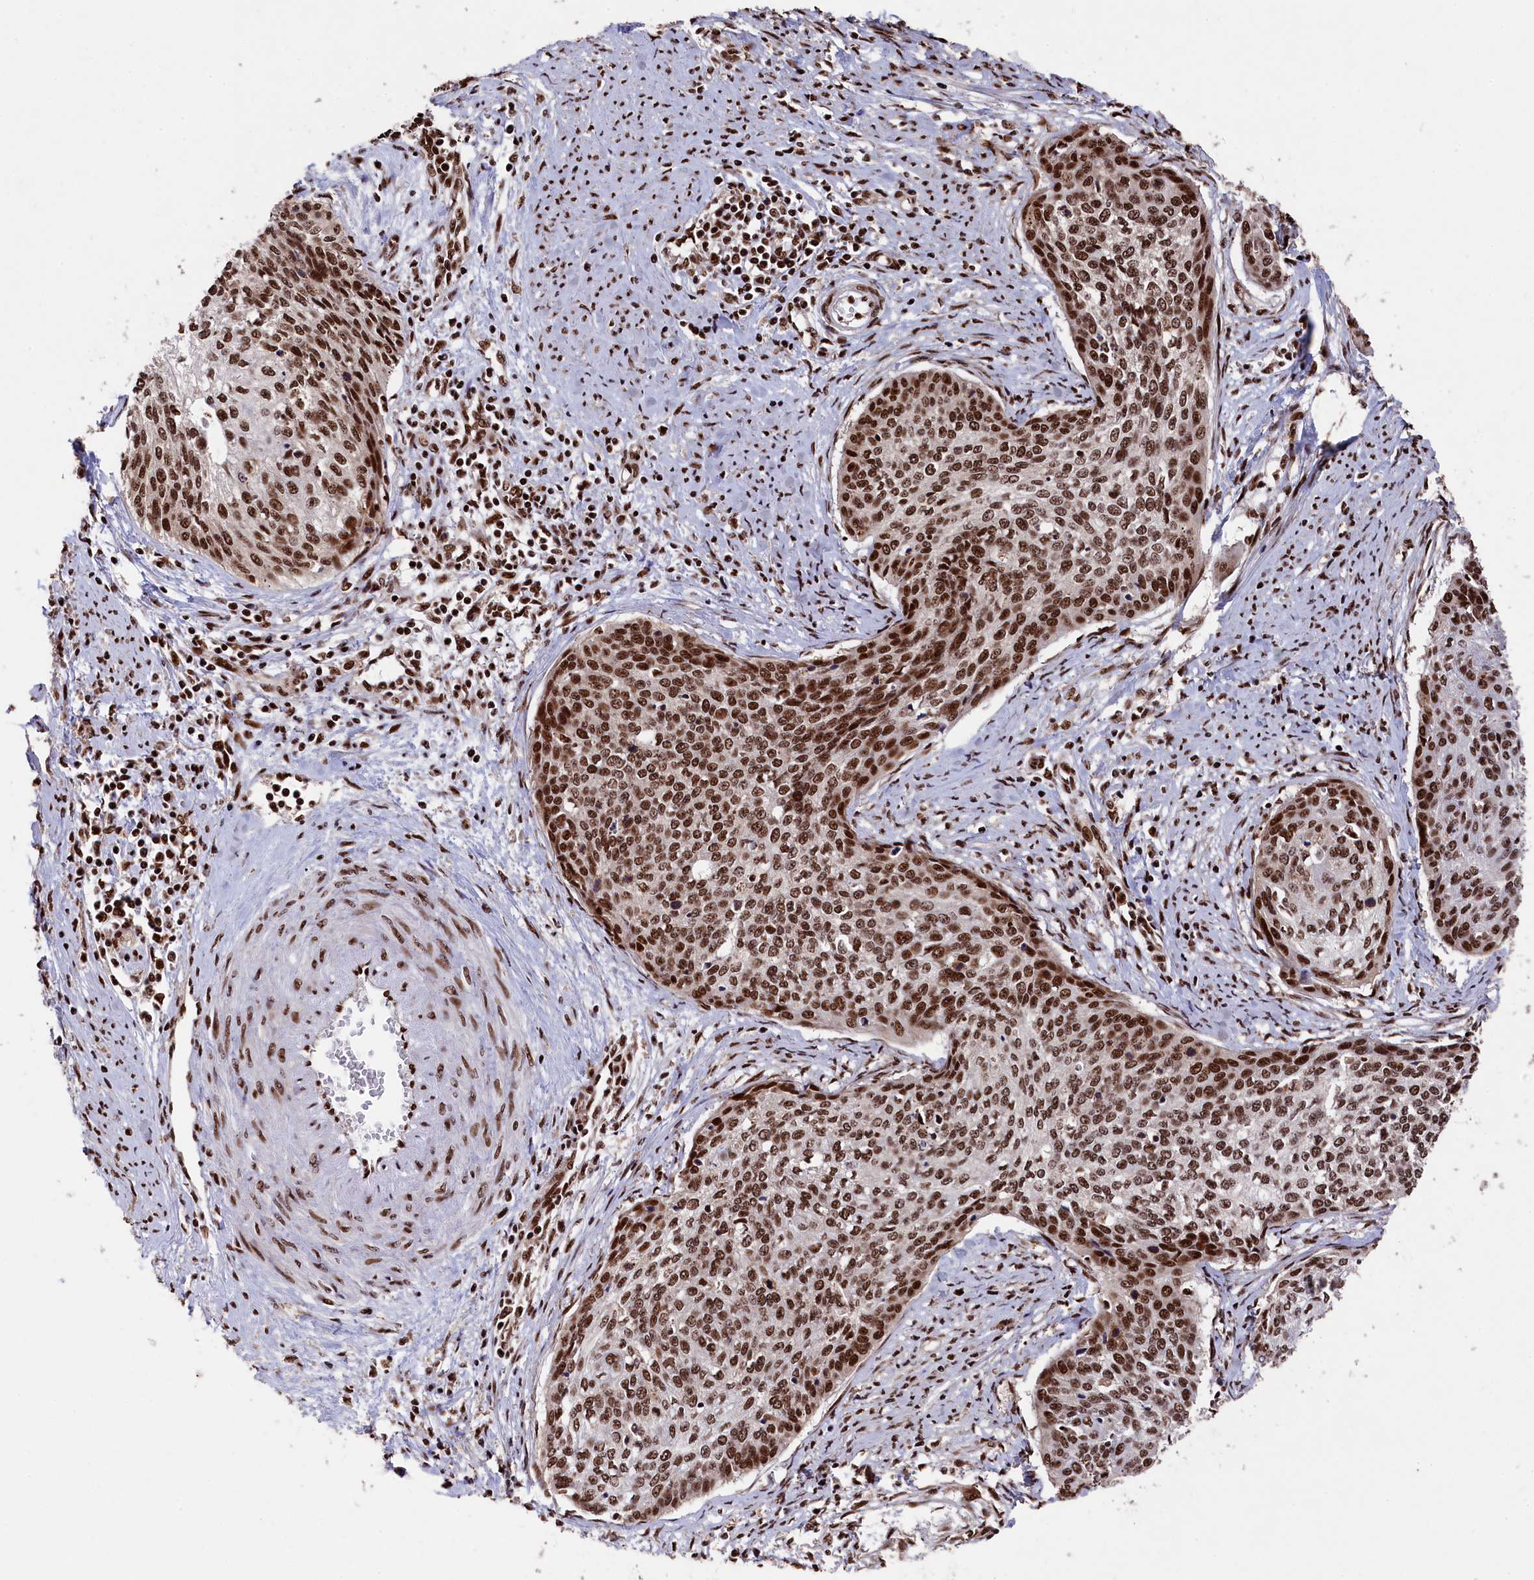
{"staining": {"intensity": "moderate", "quantity": ">75%", "location": "nuclear"}, "tissue": "cervical cancer", "cell_type": "Tumor cells", "image_type": "cancer", "snomed": [{"axis": "morphology", "description": "Squamous cell carcinoma, NOS"}, {"axis": "topography", "description": "Cervix"}], "caption": "Tumor cells display medium levels of moderate nuclear positivity in approximately >75% of cells in human cervical squamous cell carcinoma.", "gene": "PRPF31", "patient": {"sex": "female", "age": 37}}